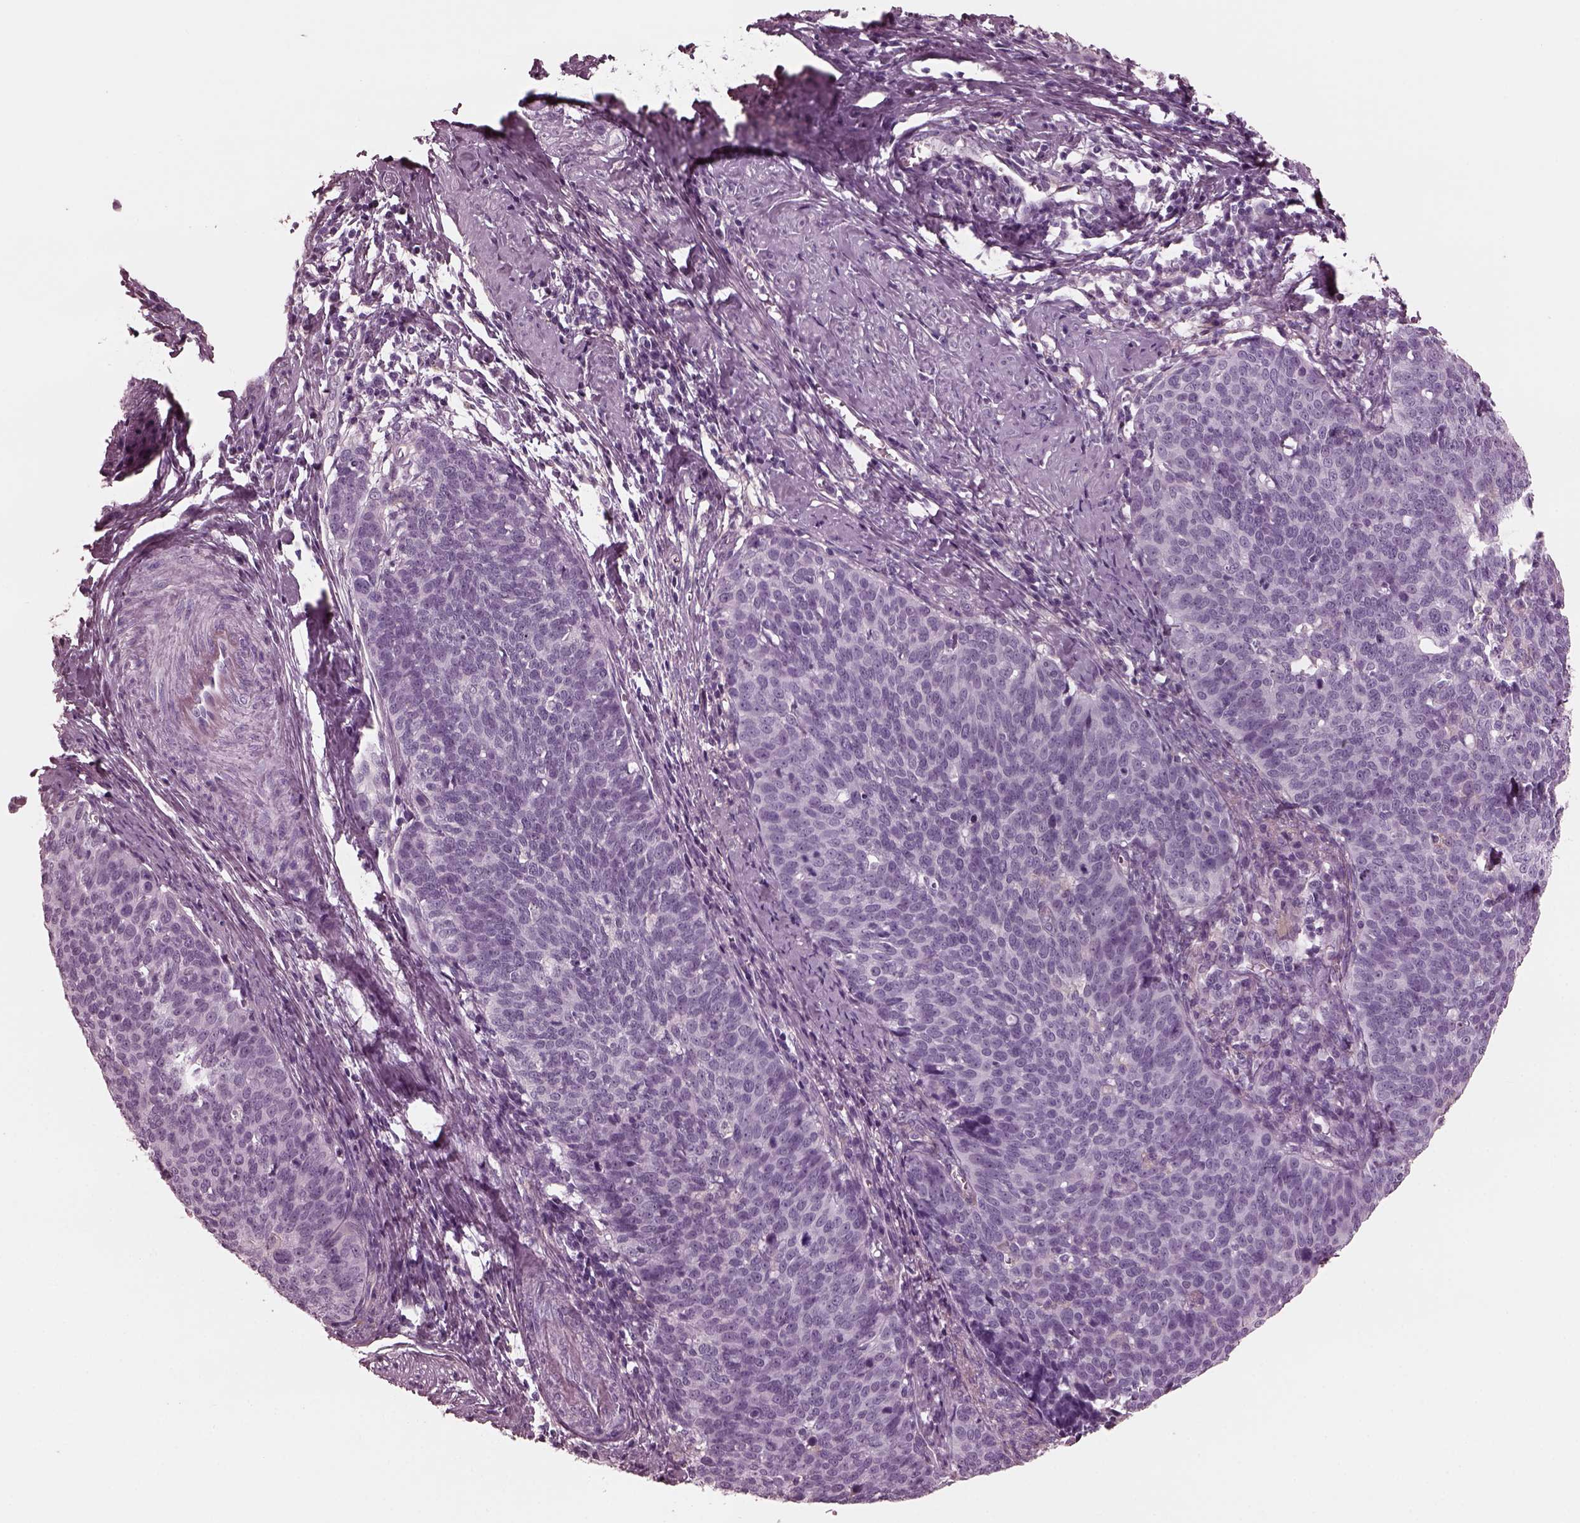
{"staining": {"intensity": "negative", "quantity": "none", "location": "none"}, "tissue": "cervical cancer", "cell_type": "Tumor cells", "image_type": "cancer", "snomed": [{"axis": "morphology", "description": "Normal tissue, NOS"}, {"axis": "morphology", "description": "Squamous cell carcinoma, NOS"}, {"axis": "topography", "description": "Cervix"}], "caption": "The immunohistochemistry photomicrograph has no significant positivity in tumor cells of squamous cell carcinoma (cervical) tissue. Nuclei are stained in blue.", "gene": "CGA", "patient": {"sex": "female", "age": 39}}